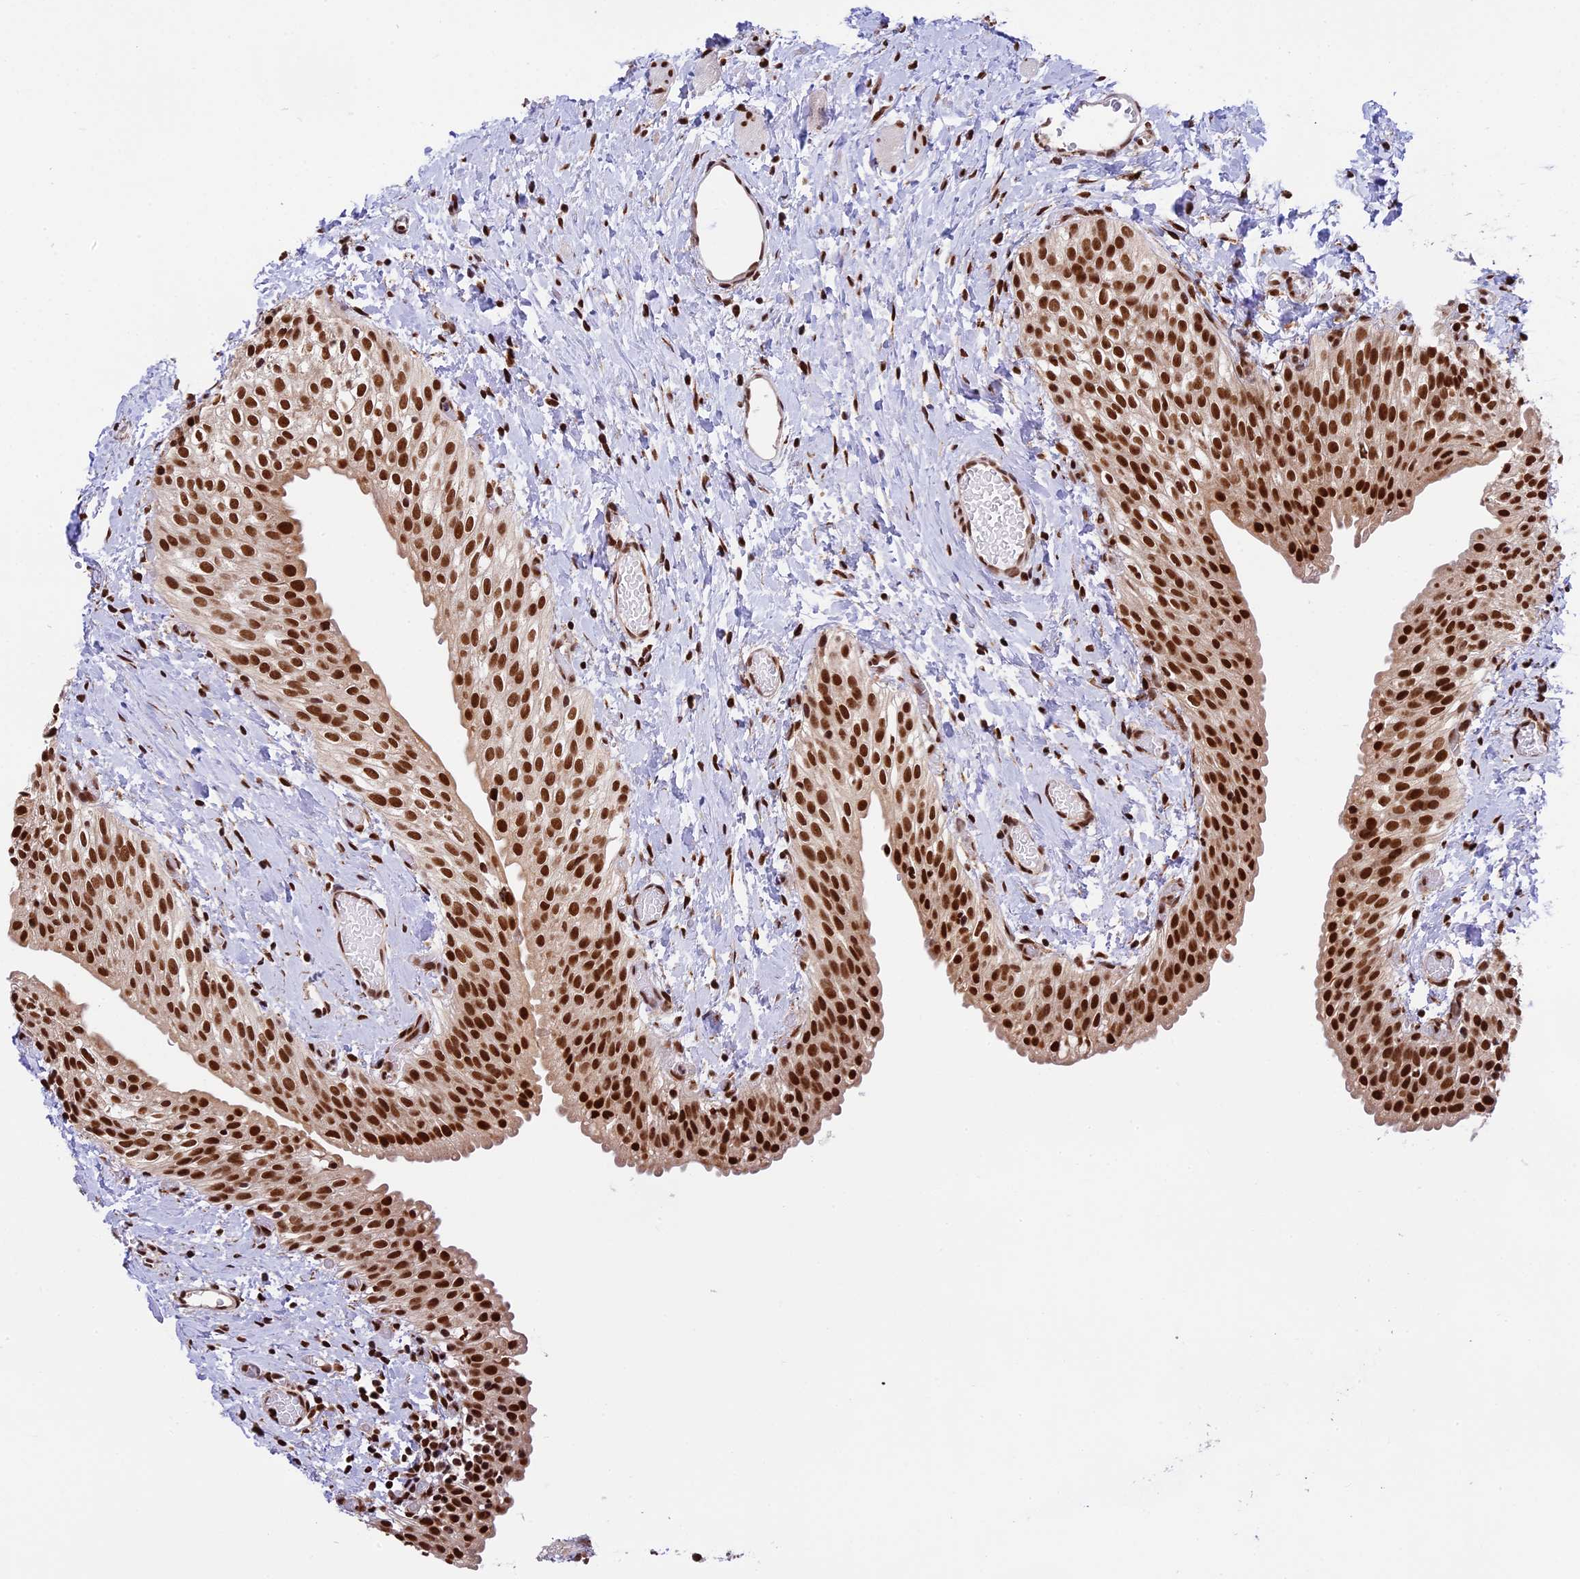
{"staining": {"intensity": "strong", "quantity": ">75%", "location": "nuclear"}, "tissue": "urinary bladder", "cell_type": "Urothelial cells", "image_type": "normal", "snomed": [{"axis": "morphology", "description": "Normal tissue, NOS"}, {"axis": "topography", "description": "Urinary bladder"}], "caption": "Protein expression by immunohistochemistry exhibits strong nuclear expression in about >75% of urothelial cells in benign urinary bladder. The protein of interest is stained brown, and the nuclei are stained in blue (DAB IHC with brightfield microscopy, high magnification).", "gene": "RAMACL", "patient": {"sex": "male", "age": 1}}